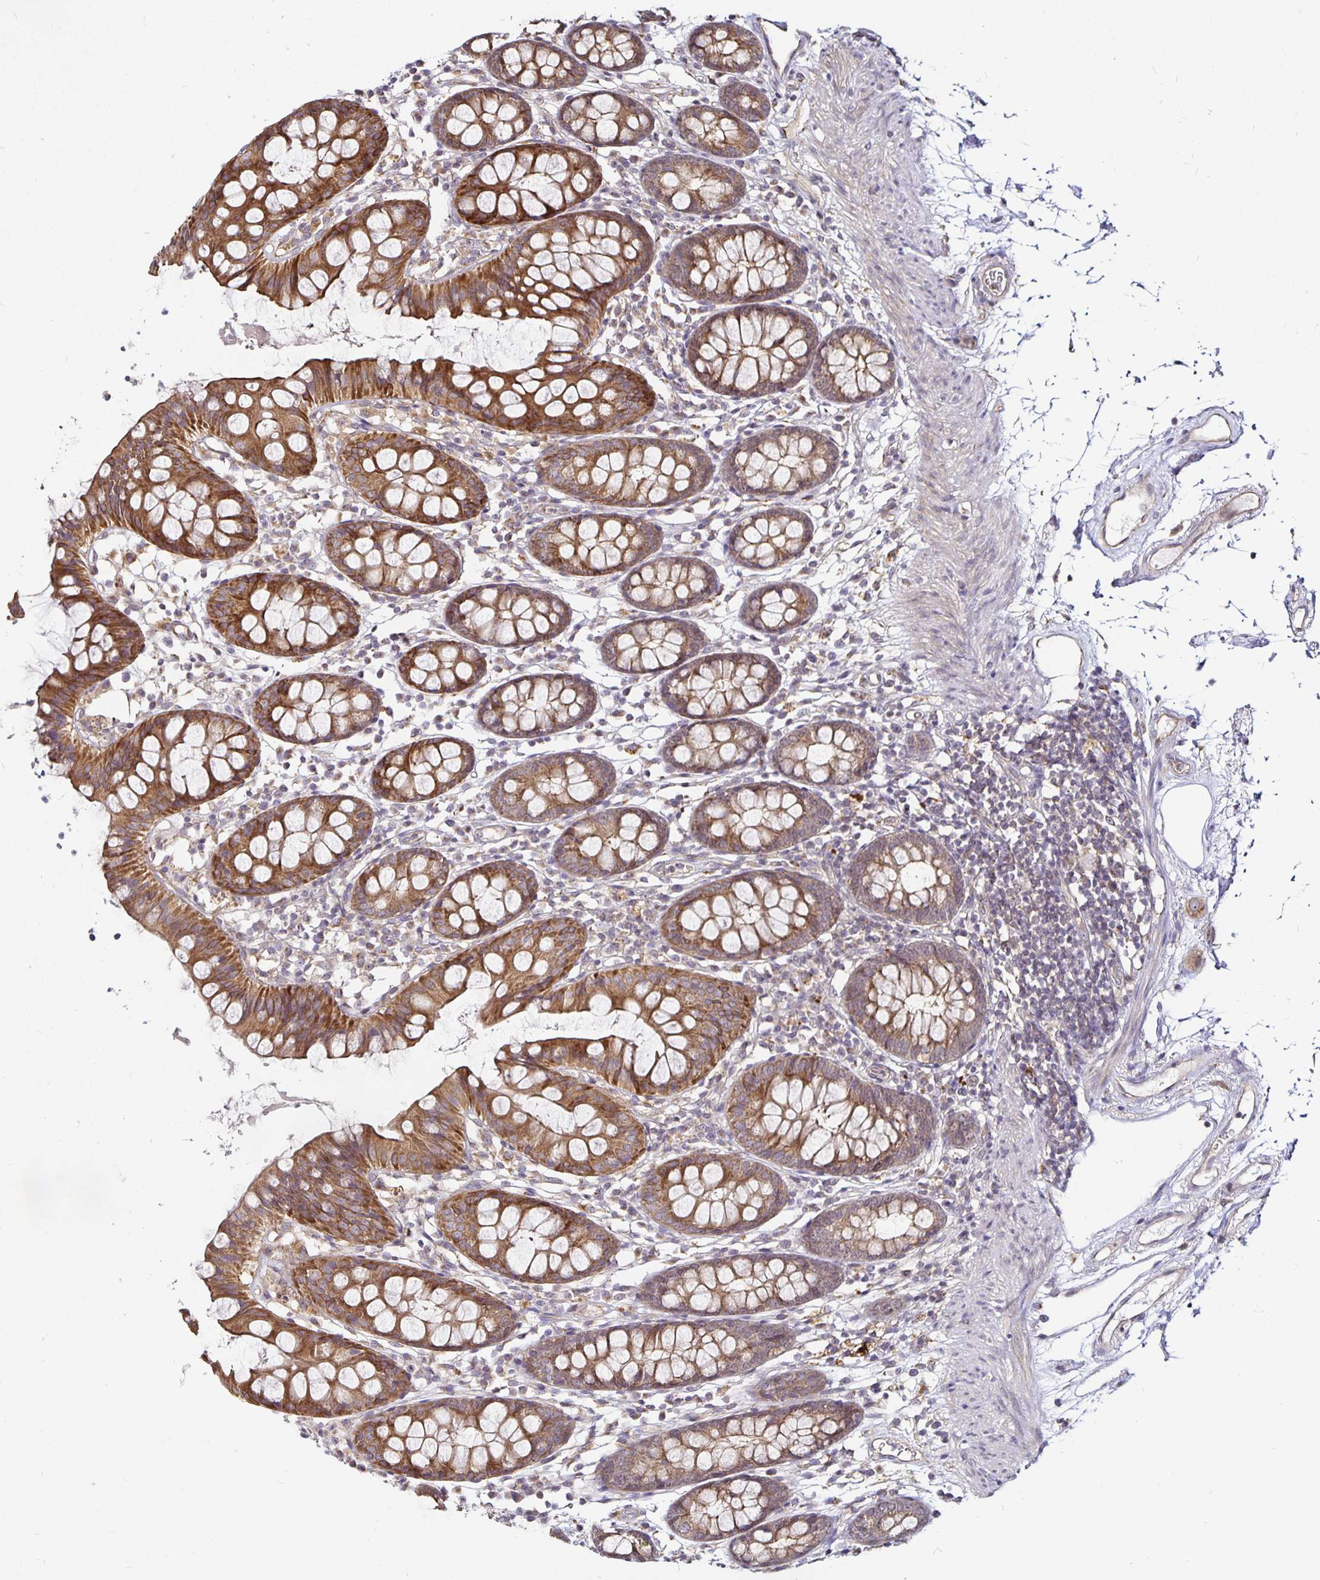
{"staining": {"intensity": "weak", "quantity": ">75%", "location": "cytoplasmic/membranous"}, "tissue": "colon", "cell_type": "Endothelial cells", "image_type": "normal", "snomed": [{"axis": "morphology", "description": "Normal tissue, NOS"}, {"axis": "topography", "description": "Colon"}], "caption": "About >75% of endothelial cells in benign human colon exhibit weak cytoplasmic/membranous protein staining as visualized by brown immunohistochemical staining.", "gene": "CYP27A1", "patient": {"sex": "female", "age": 84}}